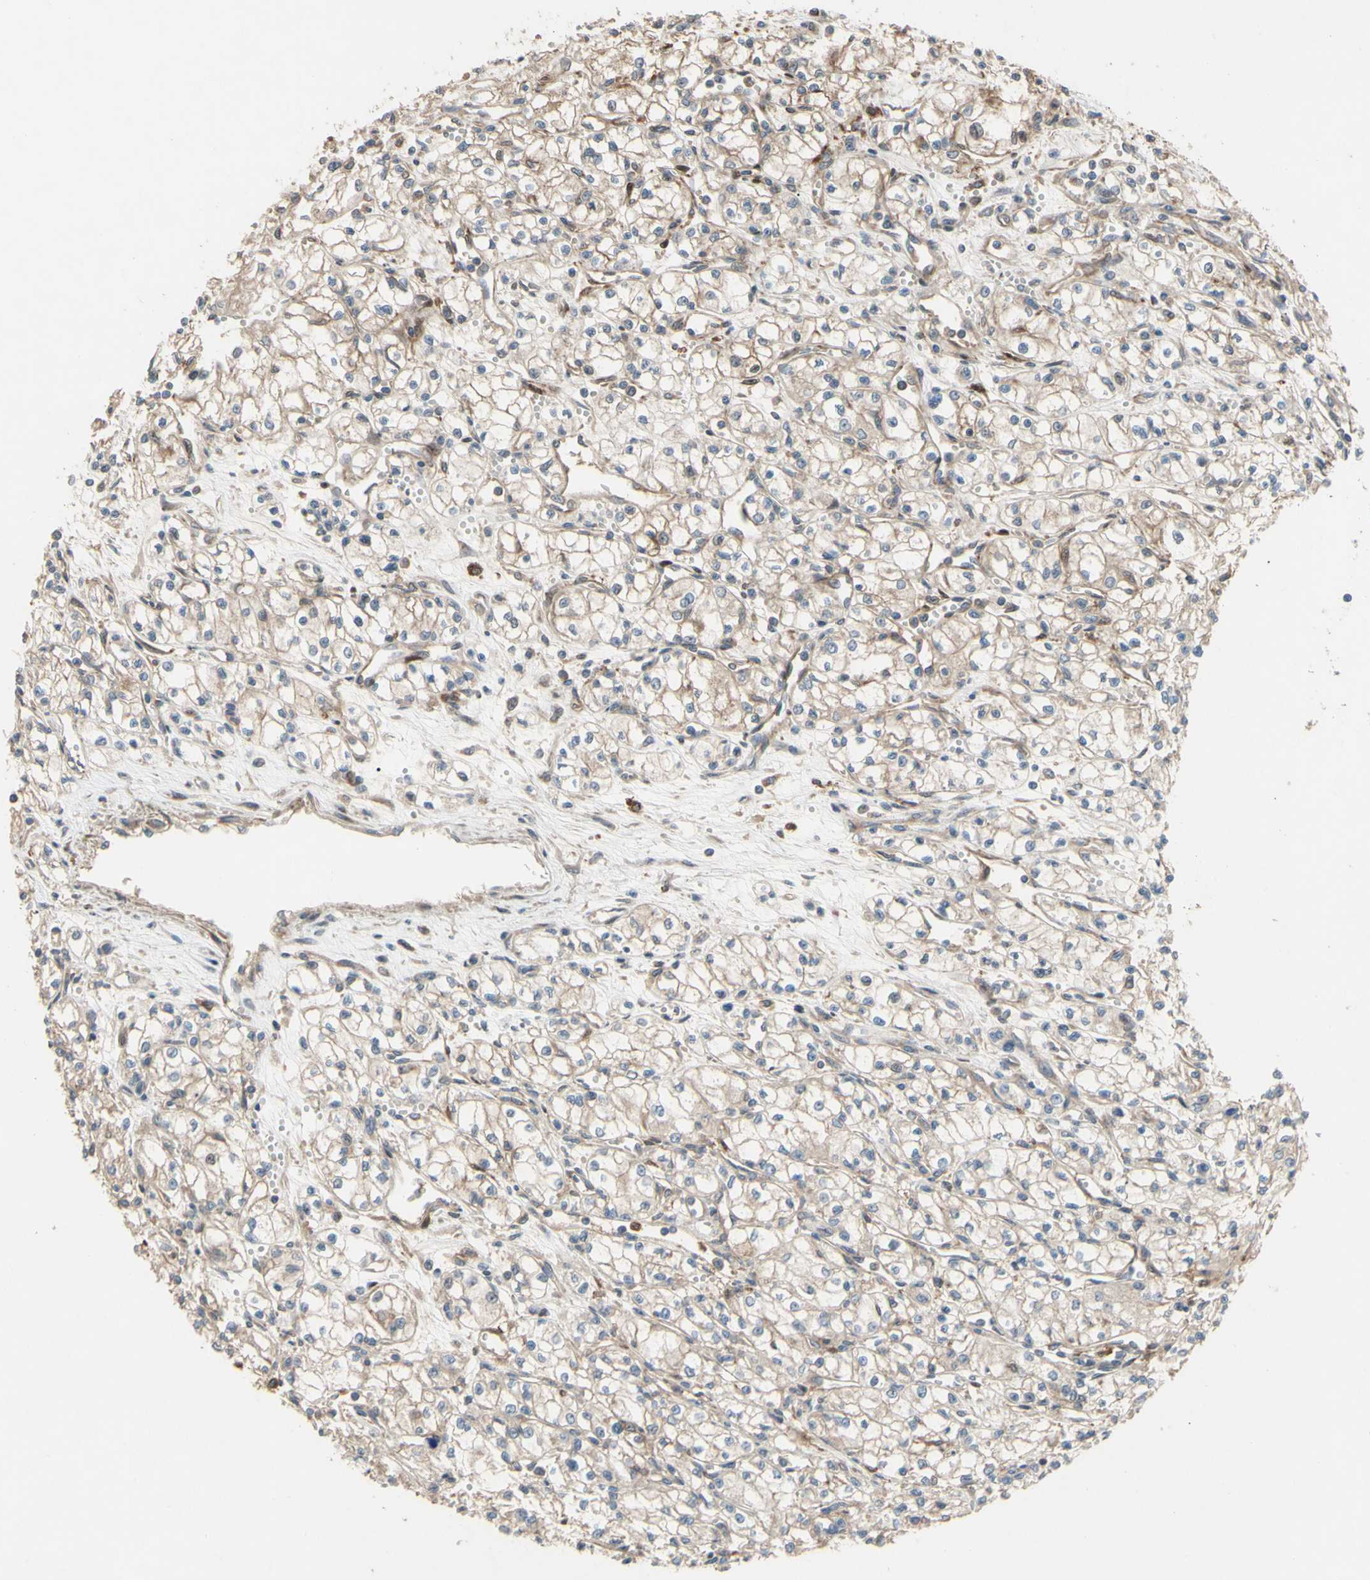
{"staining": {"intensity": "weak", "quantity": "<25%", "location": "cytoplasmic/membranous"}, "tissue": "renal cancer", "cell_type": "Tumor cells", "image_type": "cancer", "snomed": [{"axis": "morphology", "description": "Normal tissue, NOS"}, {"axis": "morphology", "description": "Adenocarcinoma, NOS"}, {"axis": "topography", "description": "Kidney"}], "caption": "Immunohistochemical staining of renal adenocarcinoma exhibits no significant expression in tumor cells. (IHC, brightfield microscopy, high magnification).", "gene": "SPTLC1", "patient": {"sex": "male", "age": 59}}